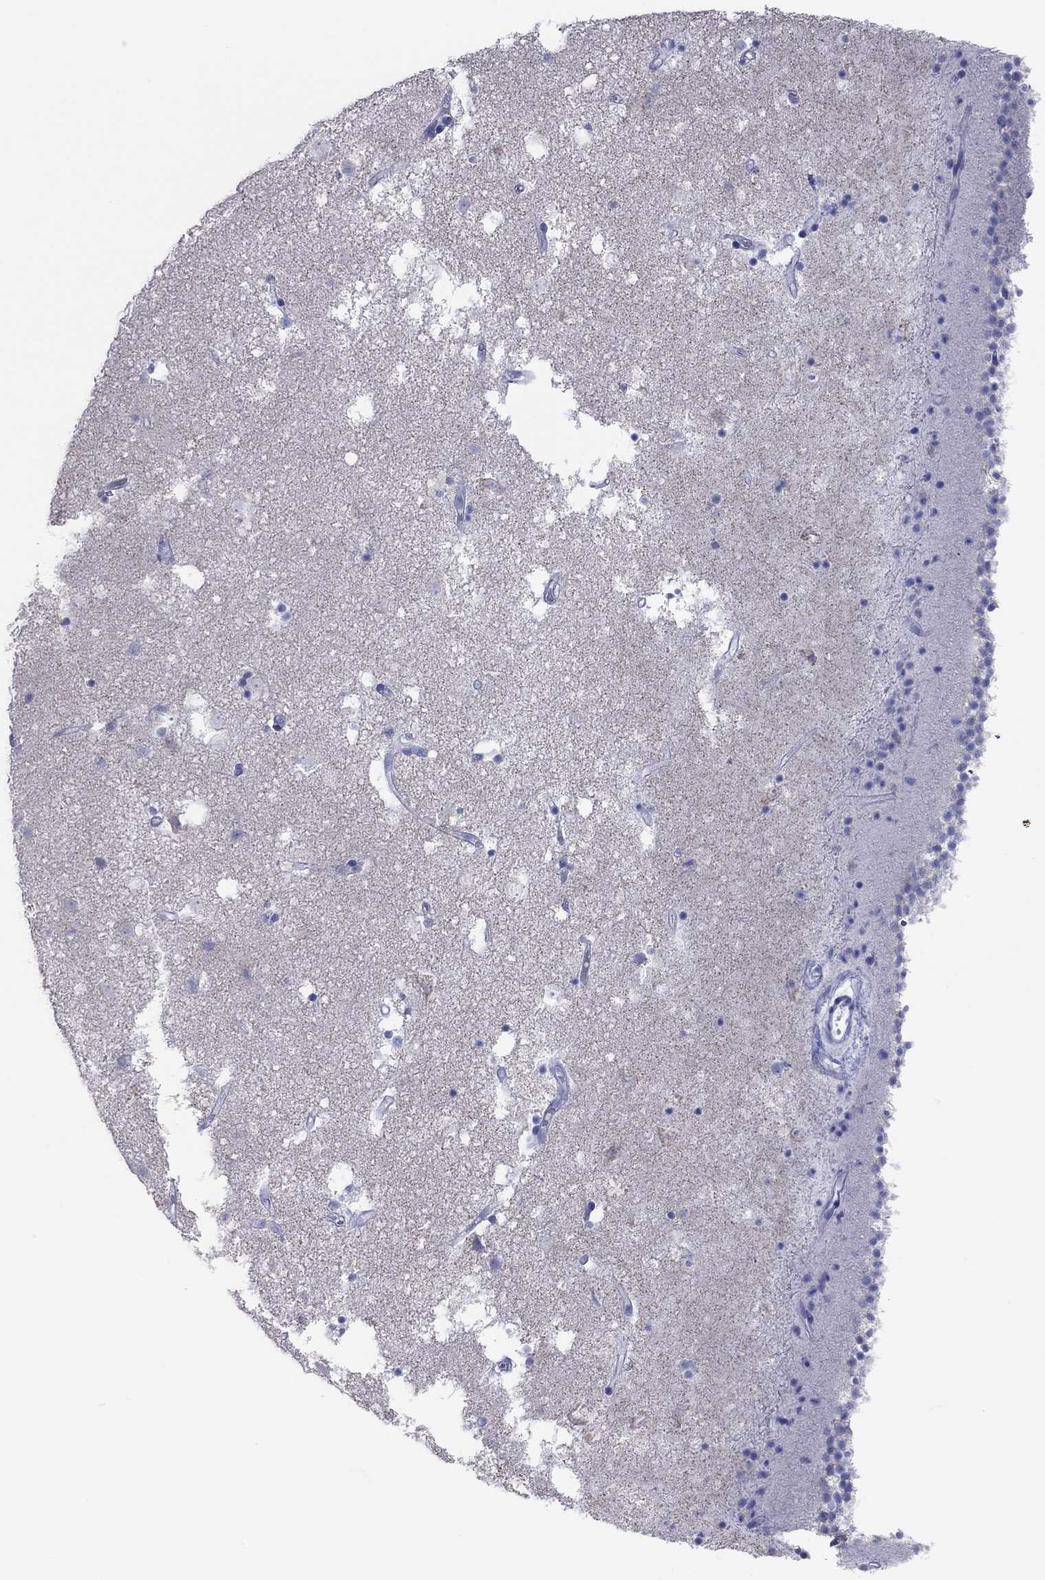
{"staining": {"intensity": "negative", "quantity": "none", "location": "none"}, "tissue": "caudate", "cell_type": "Glial cells", "image_type": "normal", "snomed": [{"axis": "morphology", "description": "Normal tissue, NOS"}, {"axis": "topography", "description": "Lateral ventricle wall"}], "caption": "Glial cells show no significant expression in normal caudate. (DAB (3,3'-diaminobenzidine) immunohistochemistry, high magnification).", "gene": "VSIG10", "patient": {"sex": "female", "age": 71}}